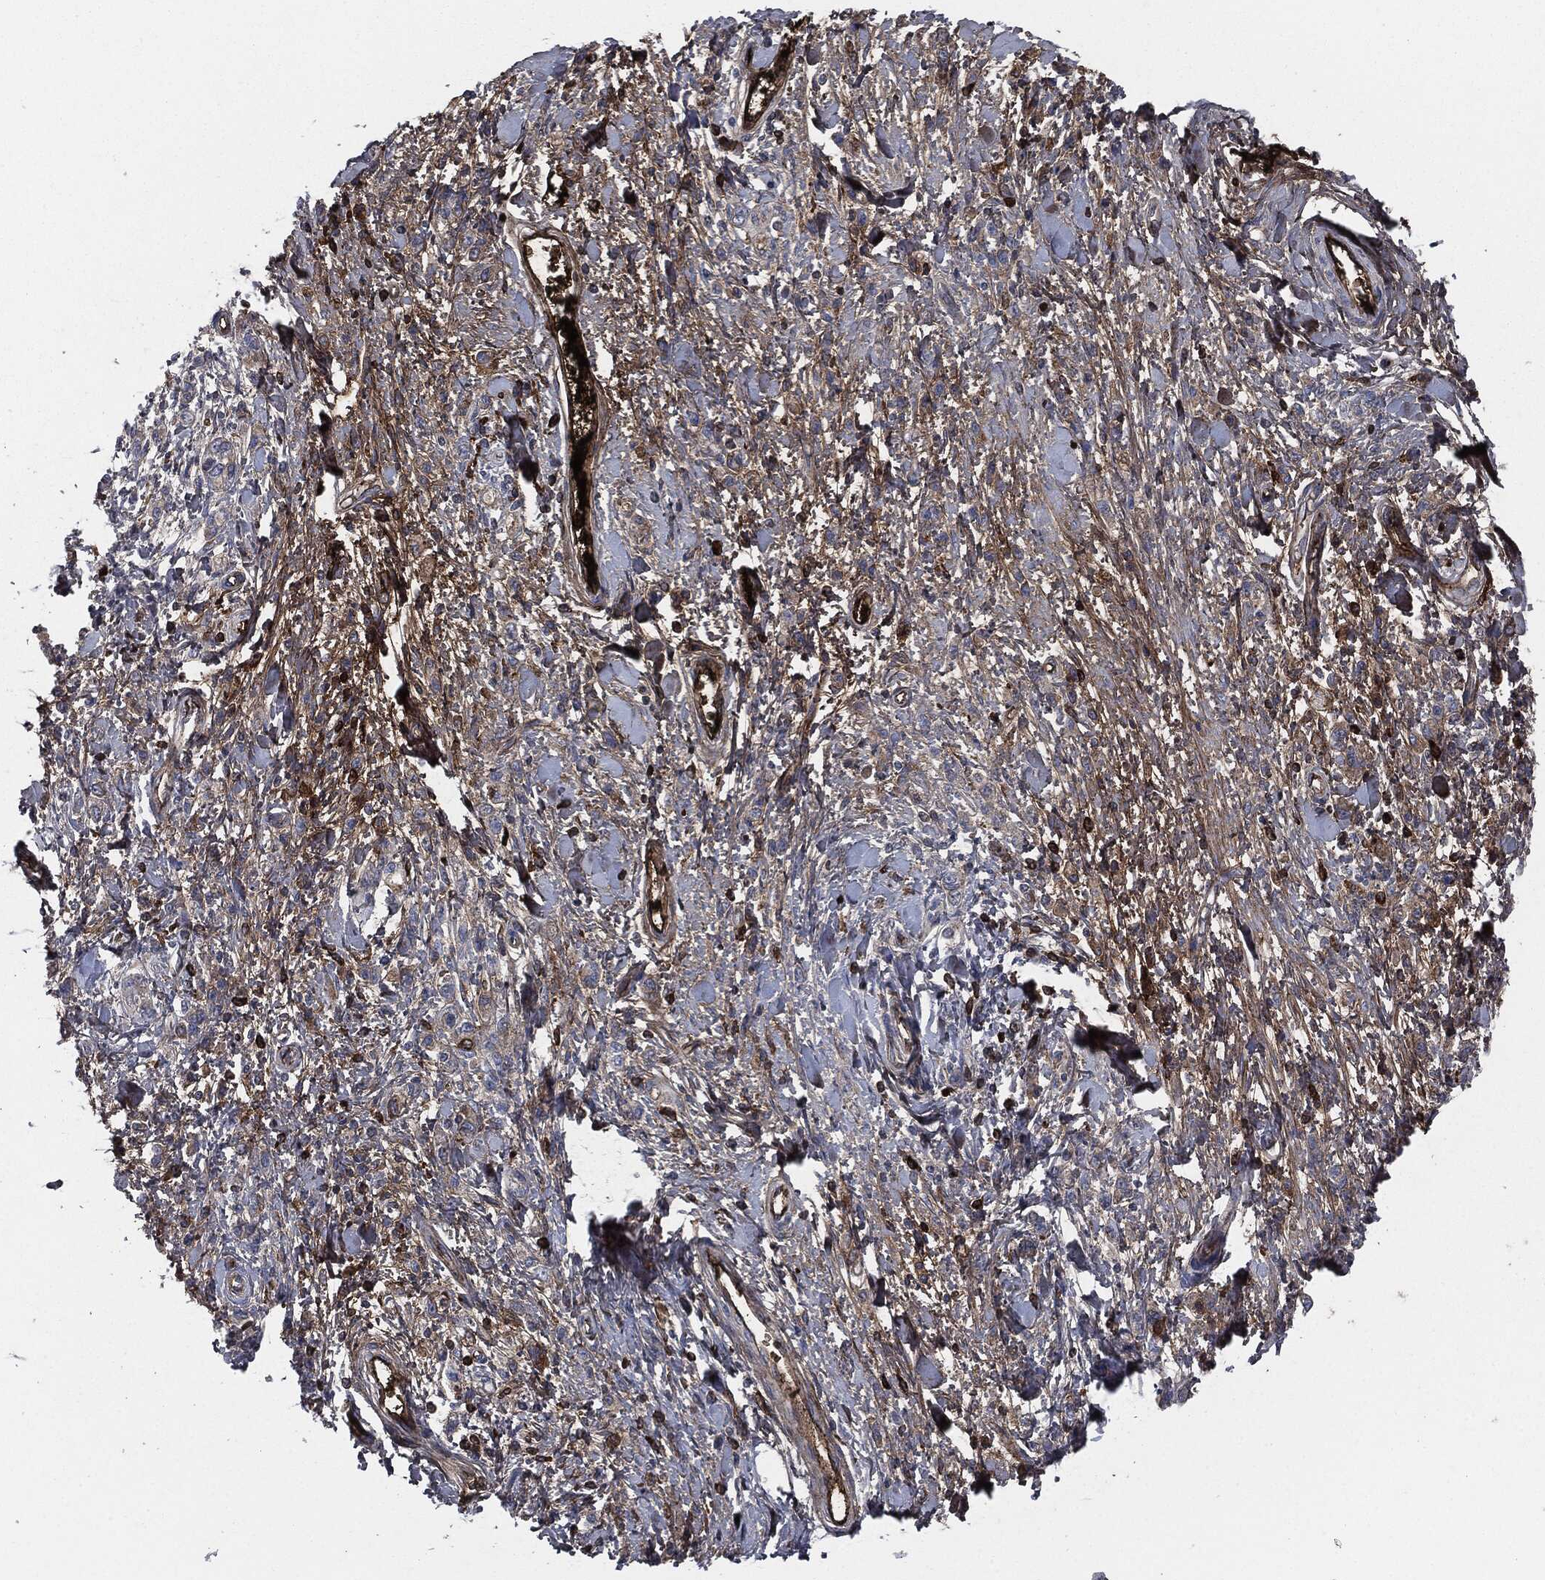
{"staining": {"intensity": "negative", "quantity": "none", "location": "none"}, "tissue": "stomach cancer", "cell_type": "Tumor cells", "image_type": "cancer", "snomed": [{"axis": "morphology", "description": "Adenocarcinoma, NOS"}, {"axis": "topography", "description": "Stomach"}], "caption": "Immunohistochemical staining of stomach cancer (adenocarcinoma) reveals no significant positivity in tumor cells. (Stains: DAB IHC with hematoxylin counter stain, Microscopy: brightfield microscopy at high magnification).", "gene": "APOB", "patient": {"sex": "male", "age": 77}}